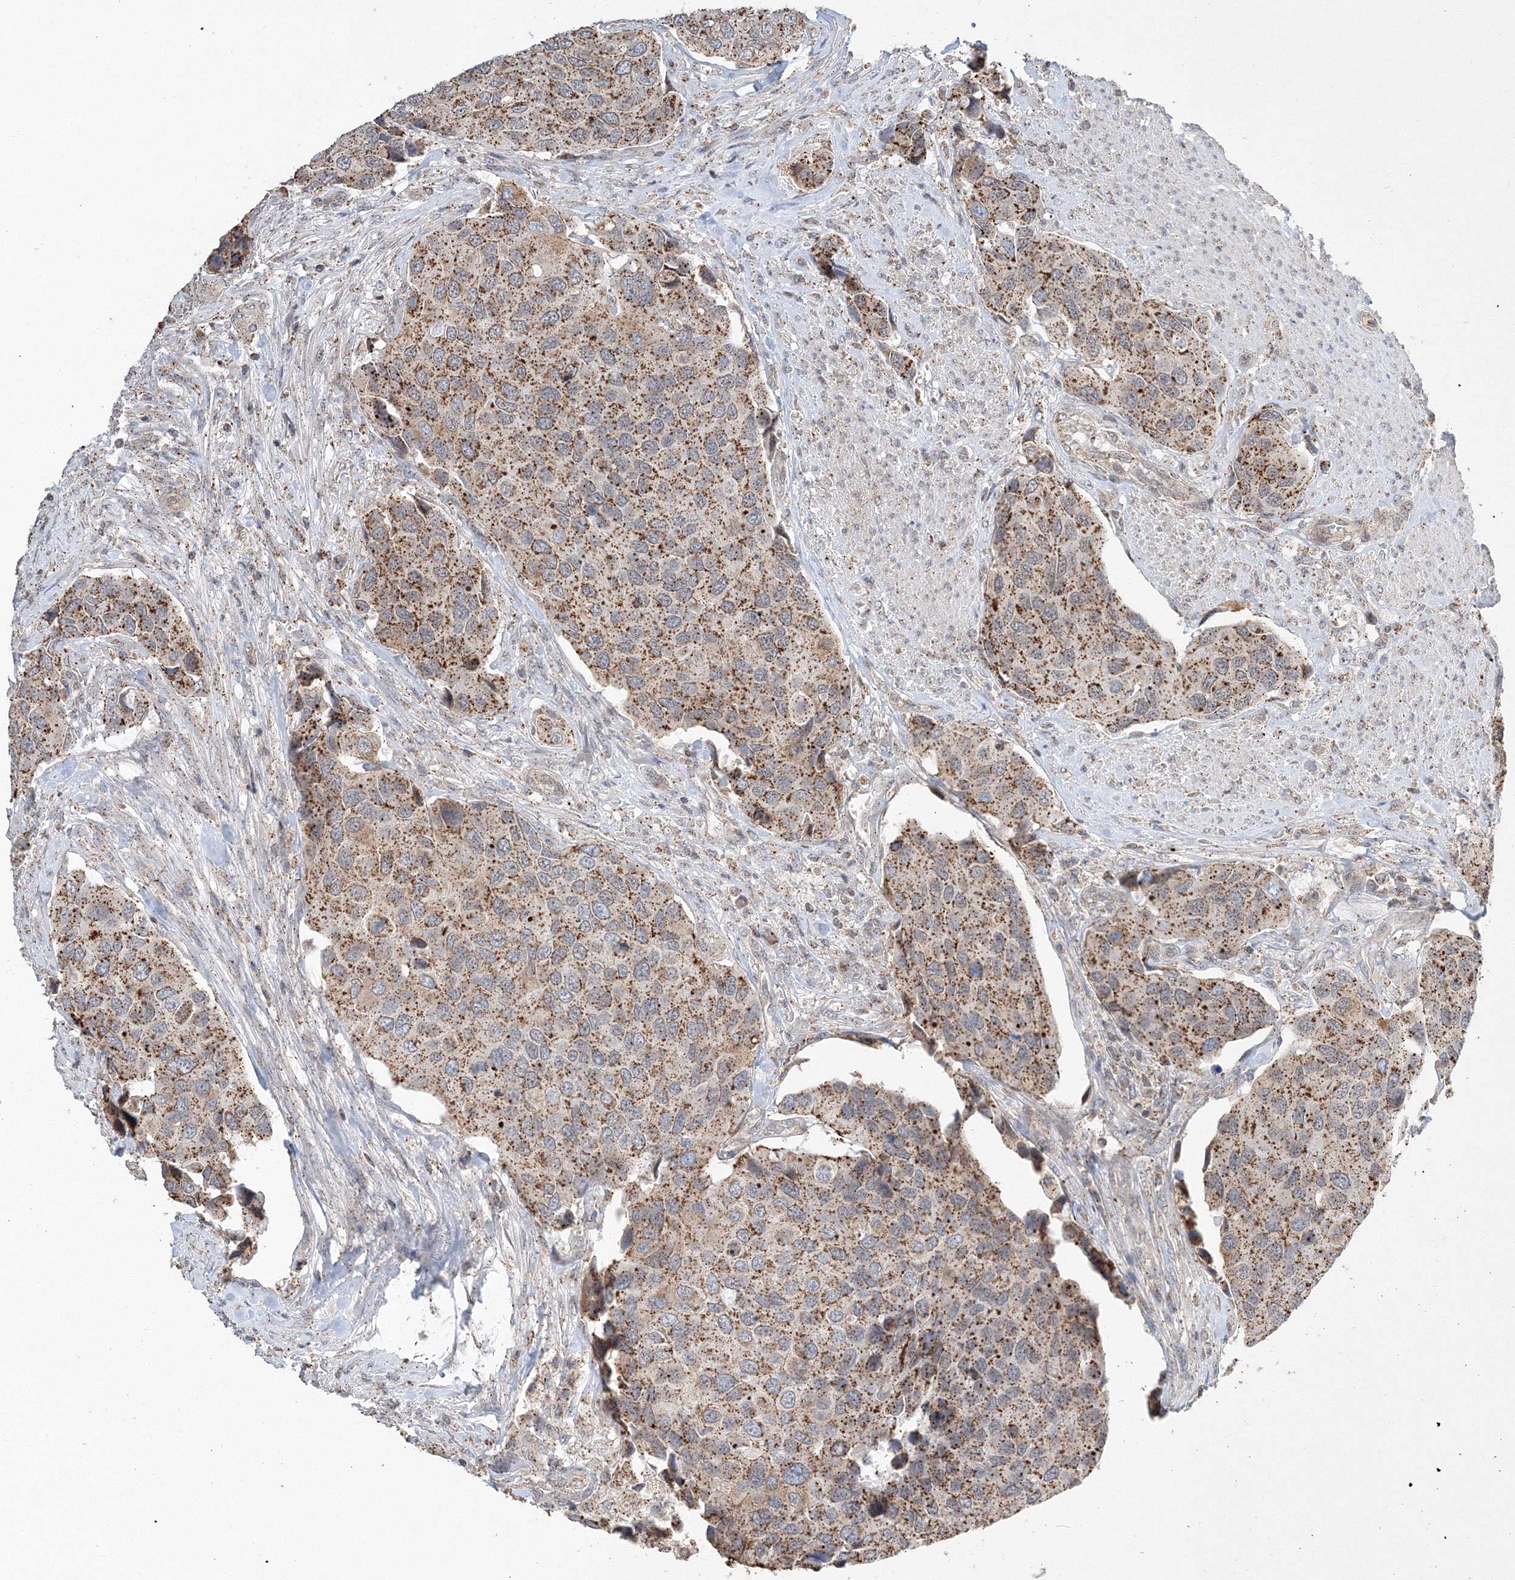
{"staining": {"intensity": "moderate", "quantity": ">75%", "location": "cytoplasmic/membranous"}, "tissue": "urothelial cancer", "cell_type": "Tumor cells", "image_type": "cancer", "snomed": [{"axis": "morphology", "description": "Urothelial carcinoma, High grade"}, {"axis": "topography", "description": "Urinary bladder"}], "caption": "Protein positivity by immunohistochemistry (IHC) demonstrates moderate cytoplasmic/membranous staining in approximately >75% of tumor cells in urothelial carcinoma (high-grade).", "gene": "AASDH", "patient": {"sex": "male", "age": 74}}